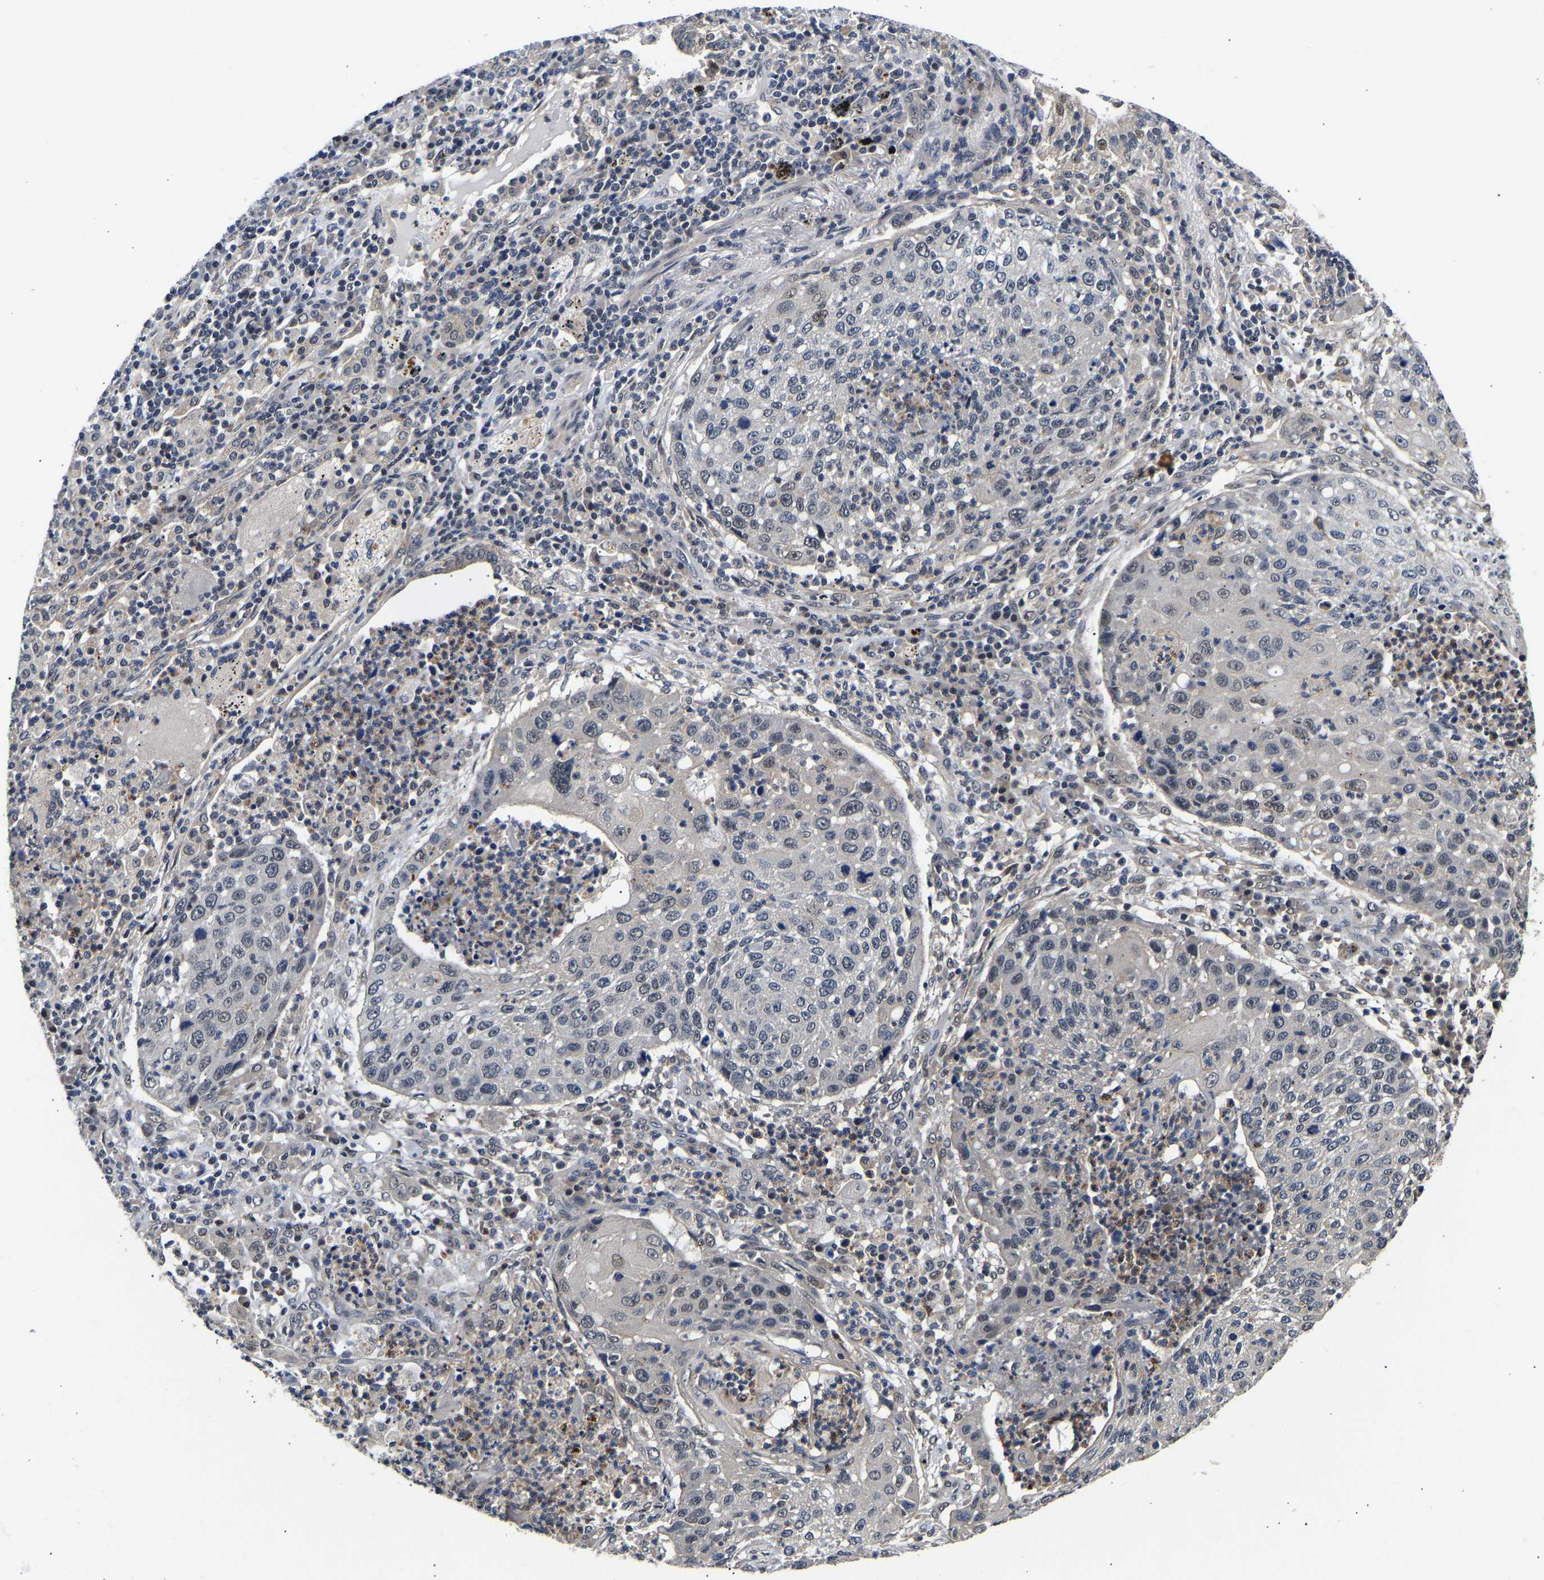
{"staining": {"intensity": "negative", "quantity": "none", "location": "none"}, "tissue": "lung cancer", "cell_type": "Tumor cells", "image_type": "cancer", "snomed": [{"axis": "morphology", "description": "Squamous cell carcinoma, NOS"}, {"axis": "topography", "description": "Lung"}], "caption": "Protein analysis of lung cancer (squamous cell carcinoma) reveals no significant positivity in tumor cells.", "gene": "METTL16", "patient": {"sex": "female", "age": 63}}